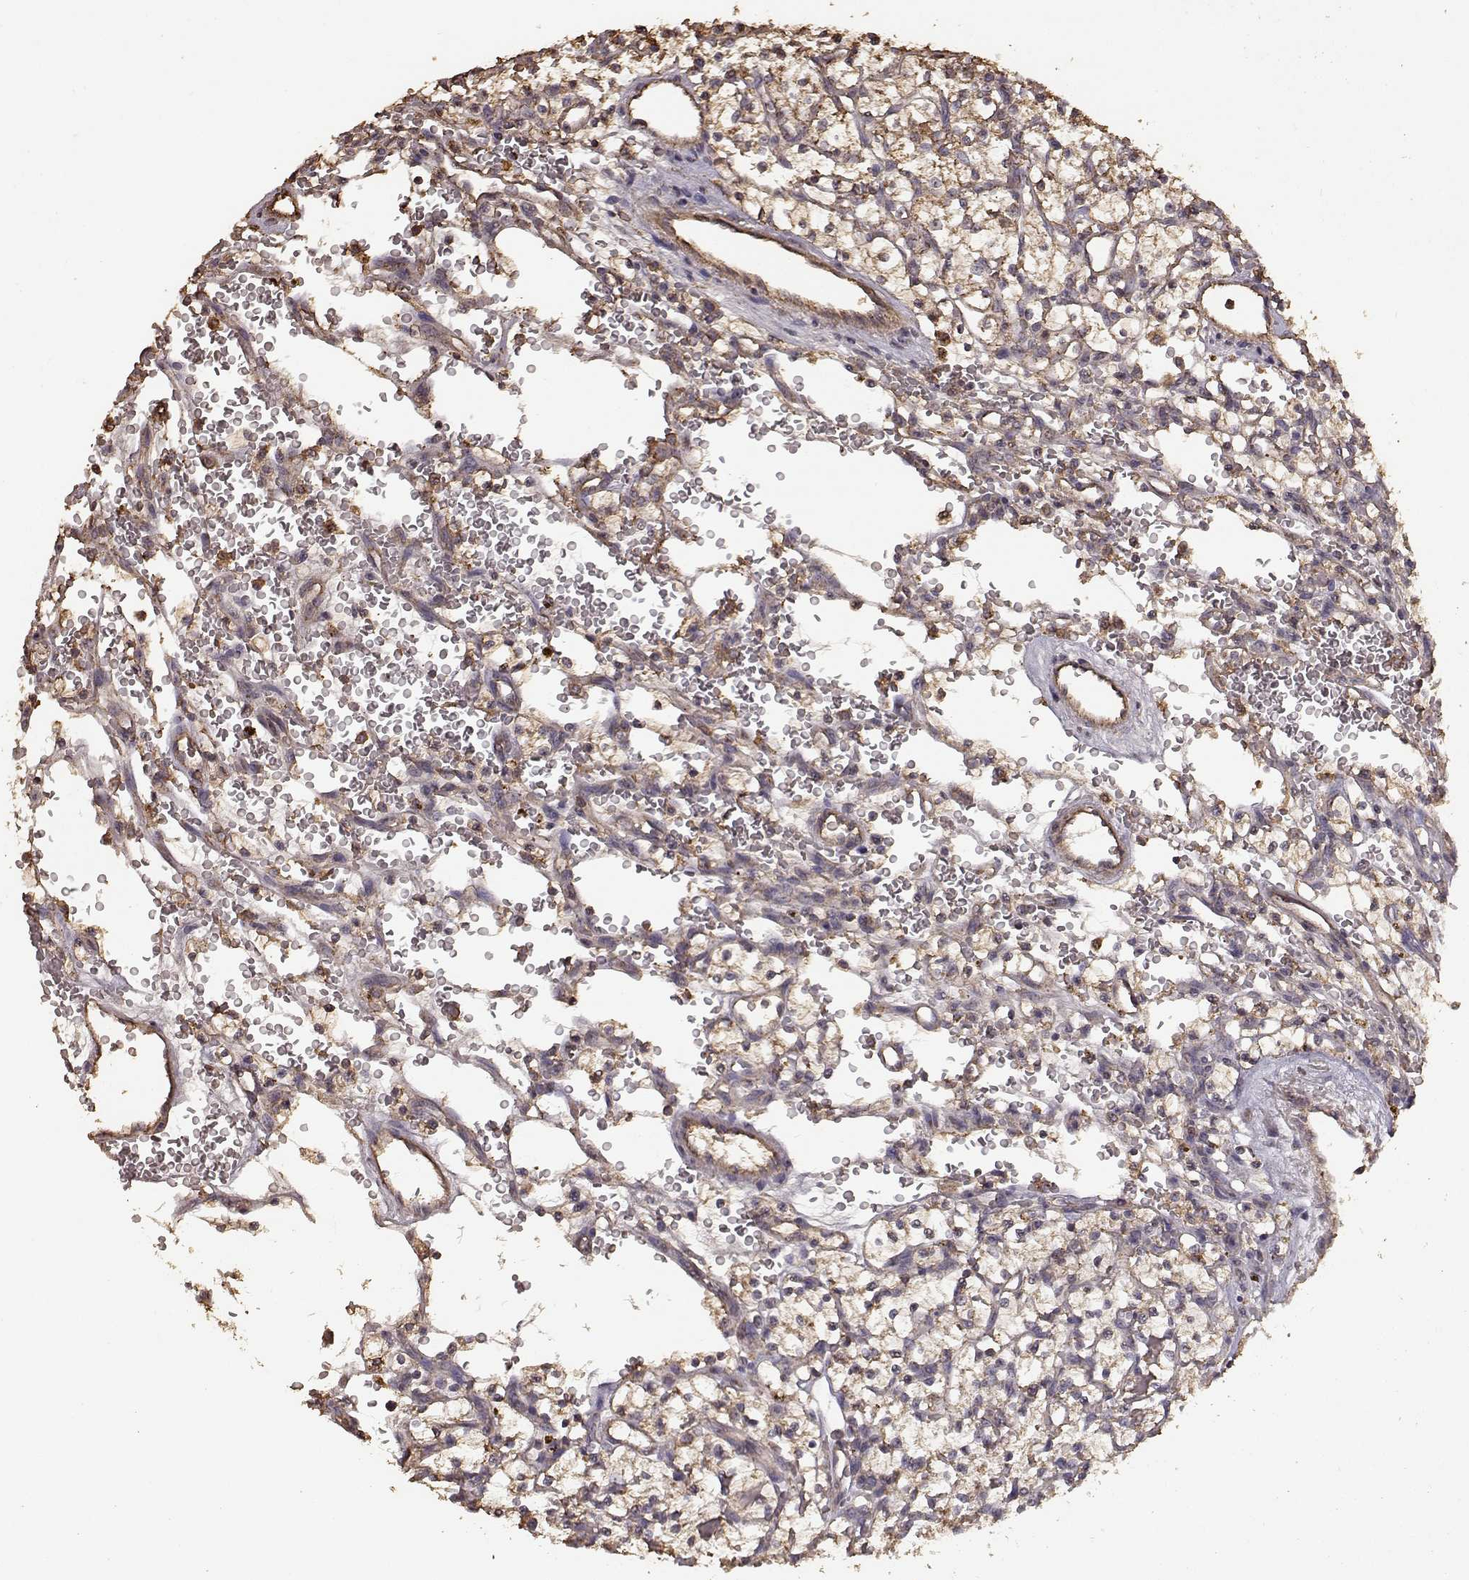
{"staining": {"intensity": "weak", "quantity": ">75%", "location": "cytoplasmic/membranous"}, "tissue": "renal cancer", "cell_type": "Tumor cells", "image_type": "cancer", "snomed": [{"axis": "morphology", "description": "Adenocarcinoma, NOS"}, {"axis": "topography", "description": "Kidney"}], "caption": "Tumor cells exhibit low levels of weak cytoplasmic/membranous positivity in approximately >75% of cells in adenocarcinoma (renal). (Brightfield microscopy of DAB IHC at high magnification).", "gene": "PTGES2", "patient": {"sex": "female", "age": 64}}